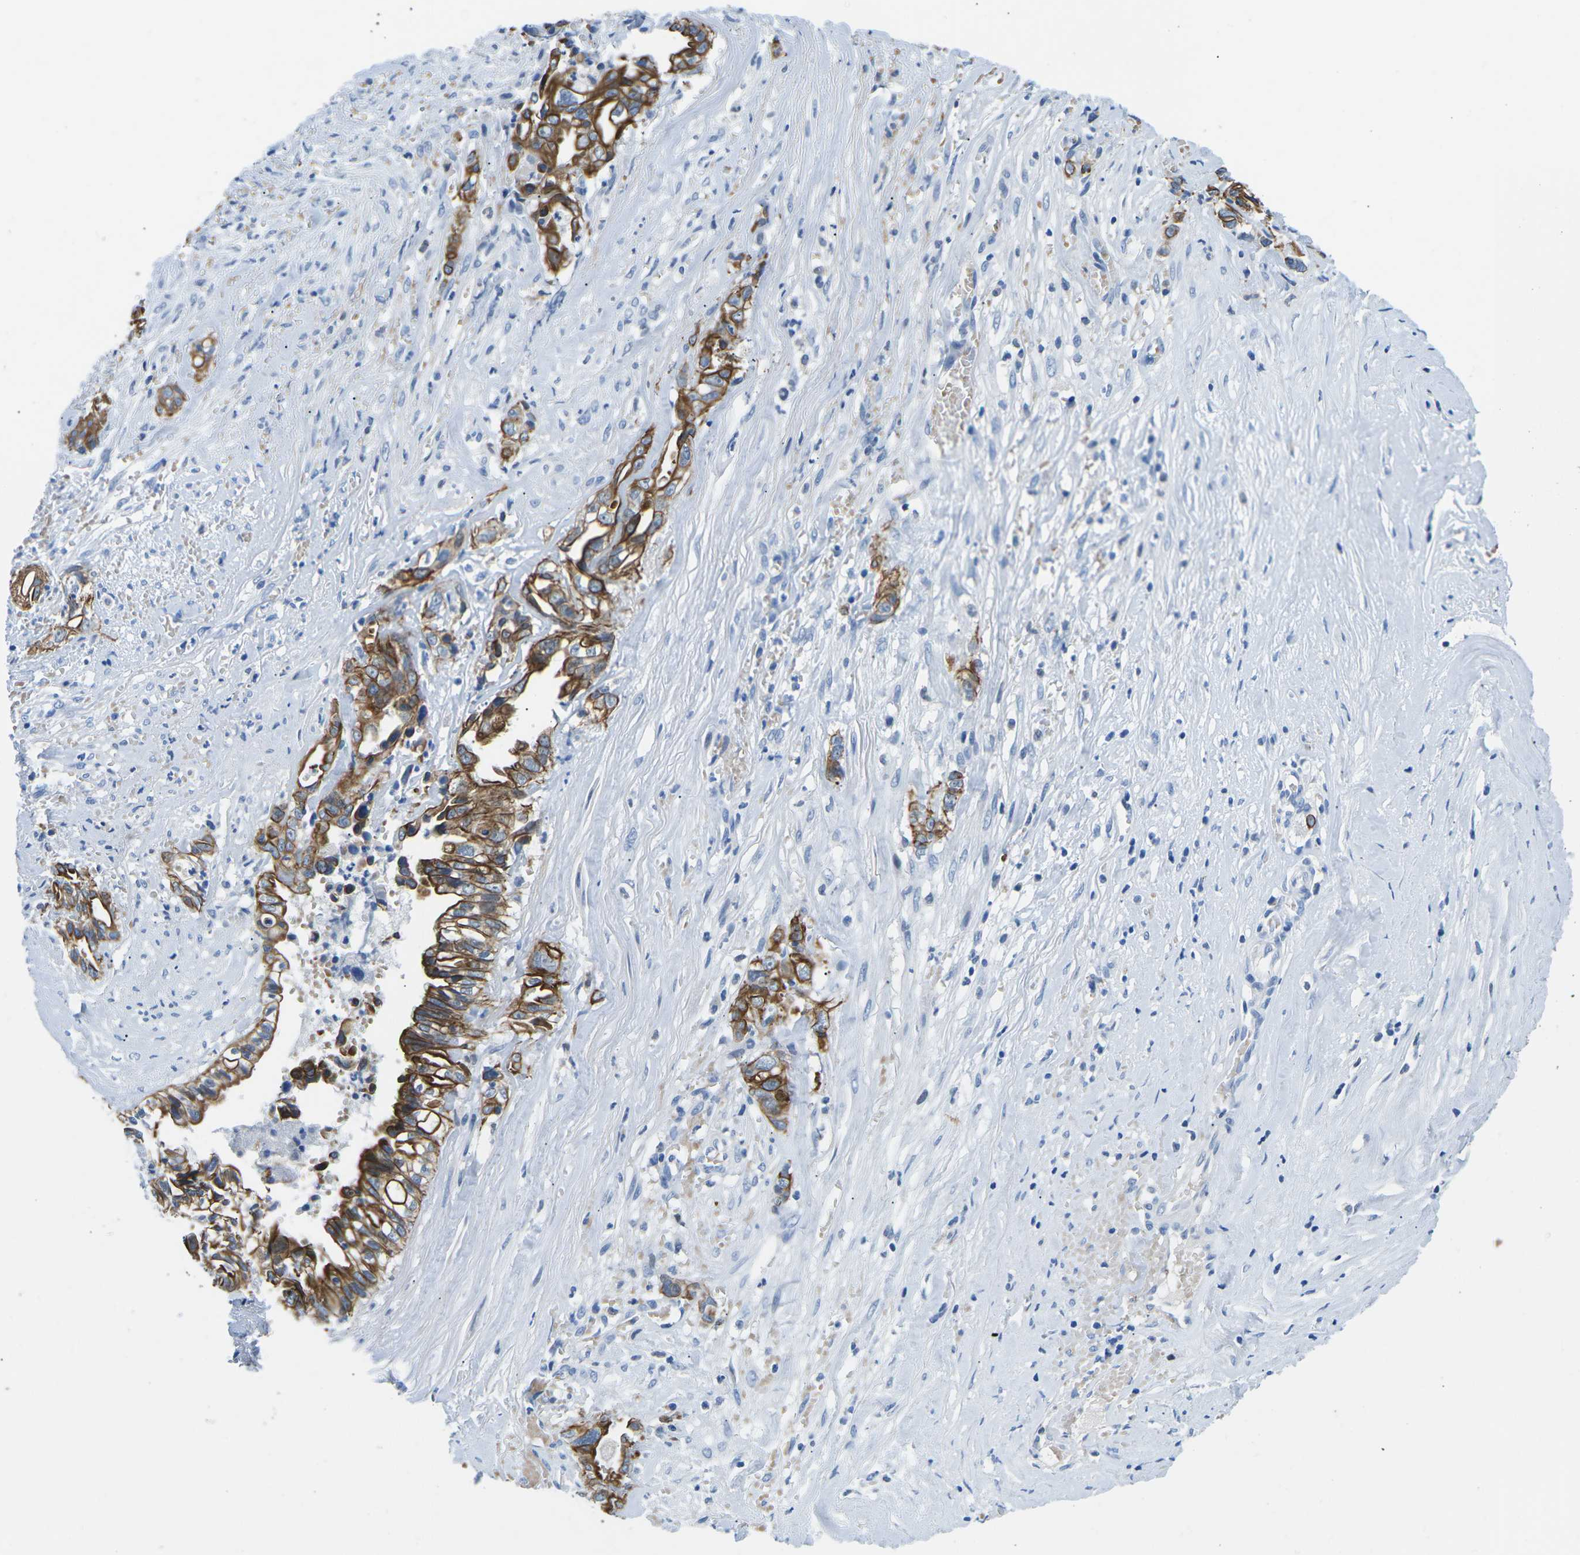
{"staining": {"intensity": "strong", "quantity": ">75%", "location": "cytoplasmic/membranous"}, "tissue": "liver cancer", "cell_type": "Tumor cells", "image_type": "cancer", "snomed": [{"axis": "morphology", "description": "Cholangiocarcinoma"}, {"axis": "topography", "description": "Liver"}], "caption": "Protein staining of liver cancer (cholangiocarcinoma) tissue demonstrates strong cytoplasmic/membranous expression in about >75% of tumor cells. The staining is performed using DAB (3,3'-diaminobenzidine) brown chromogen to label protein expression. The nuclei are counter-stained blue using hematoxylin.", "gene": "TM6SF1", "patient": {"sex": "female", "age": 70}}